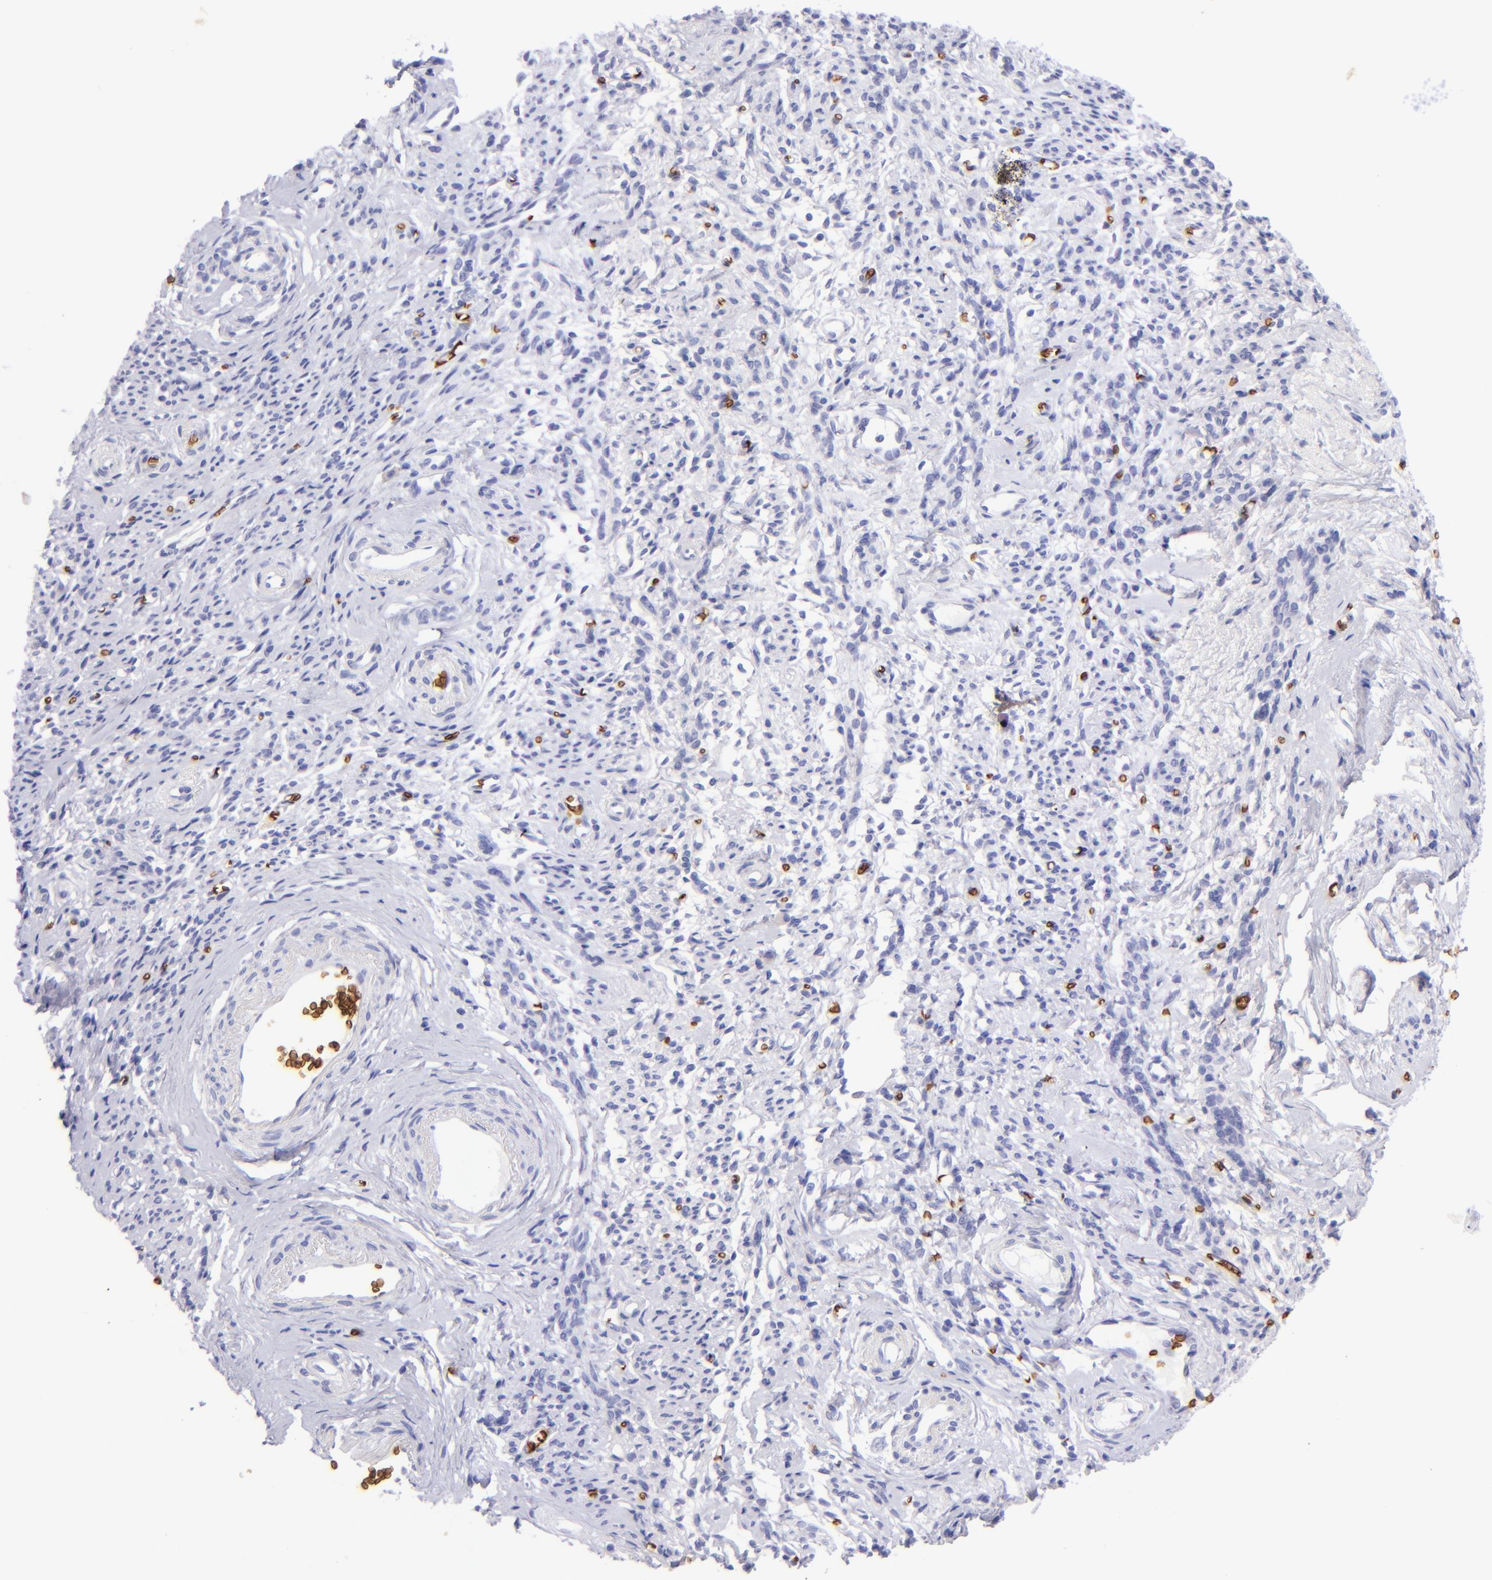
{"staining": {"intensity": "negative", "quantity": "none", "location": "none"}, "tissue": "endometrial cancer", "cell_type": "Tumor cells", "image_type": "cancer", "snomed": [{"axis": "morphology", "description": "Adenocarcinoma, NOS"}, {"axis": "topography", "description": "Endometrium"}], "caption": "Immunohistochemistry (IHC) micrograph of adenocarcinoma (endometrial) stained for a protein (brown), which displays no expression in tumor cells.", "gene": "GYPA", "patient": {"sex": "female", "age": 75}}